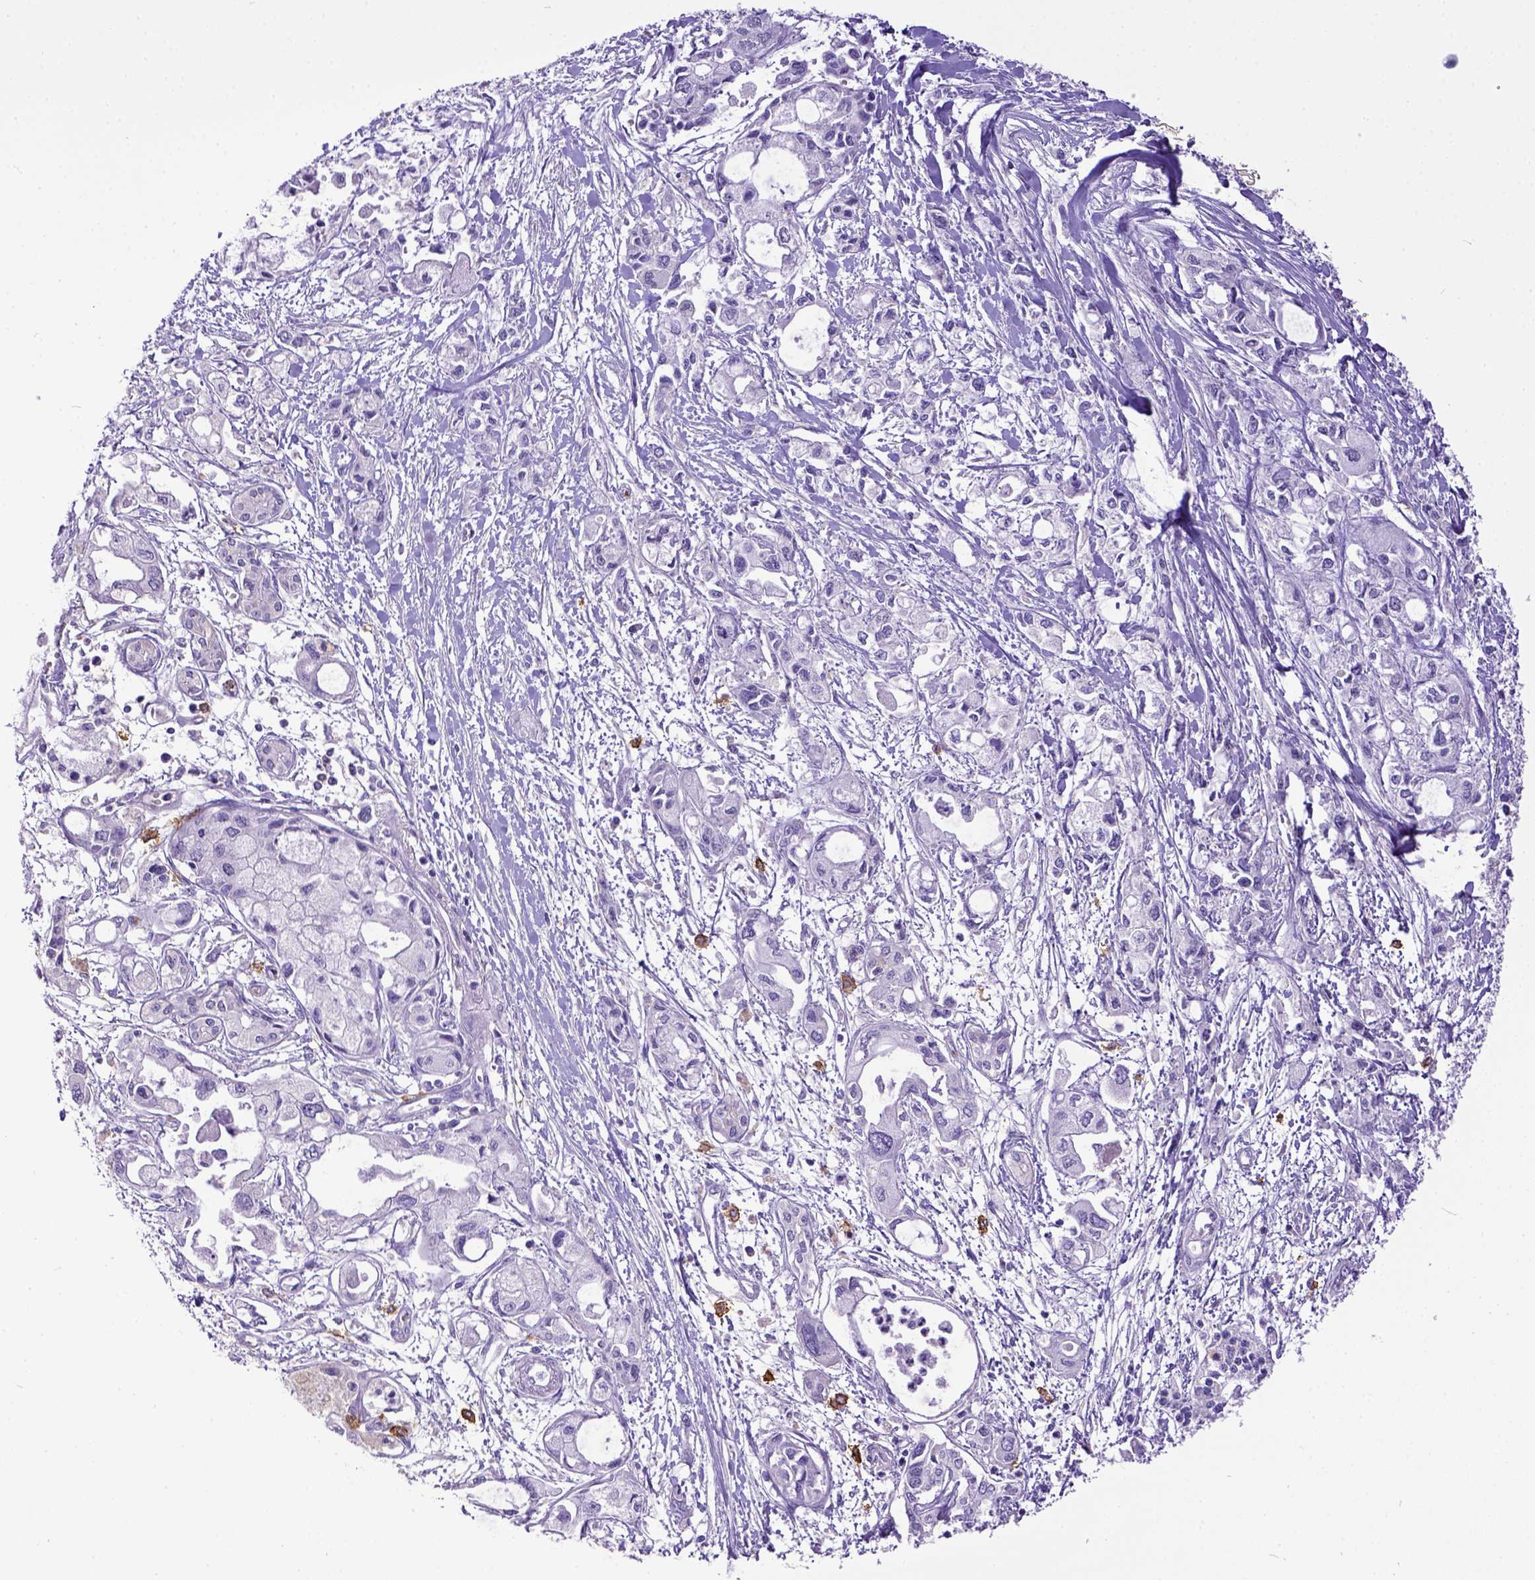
{"staining": {"intensity": "negative", "quantity": "none", "location": "none"}, "tissue": "pancreatic cancer", "cell_type": "Tumor cells", "image_type": "cancer", "snomed": [{"axis": "morphology", "description": "Adenocarcinoma, NOS"}, {"axis": "topography", "description": "Pancreas"}], "caption": "Protein analysis of adenocarcinoma (pancreatic) demonstrates no significant positivity in tumor cells.", "gene": "KIT", "patient": {"sex": "female", "age": 61}}